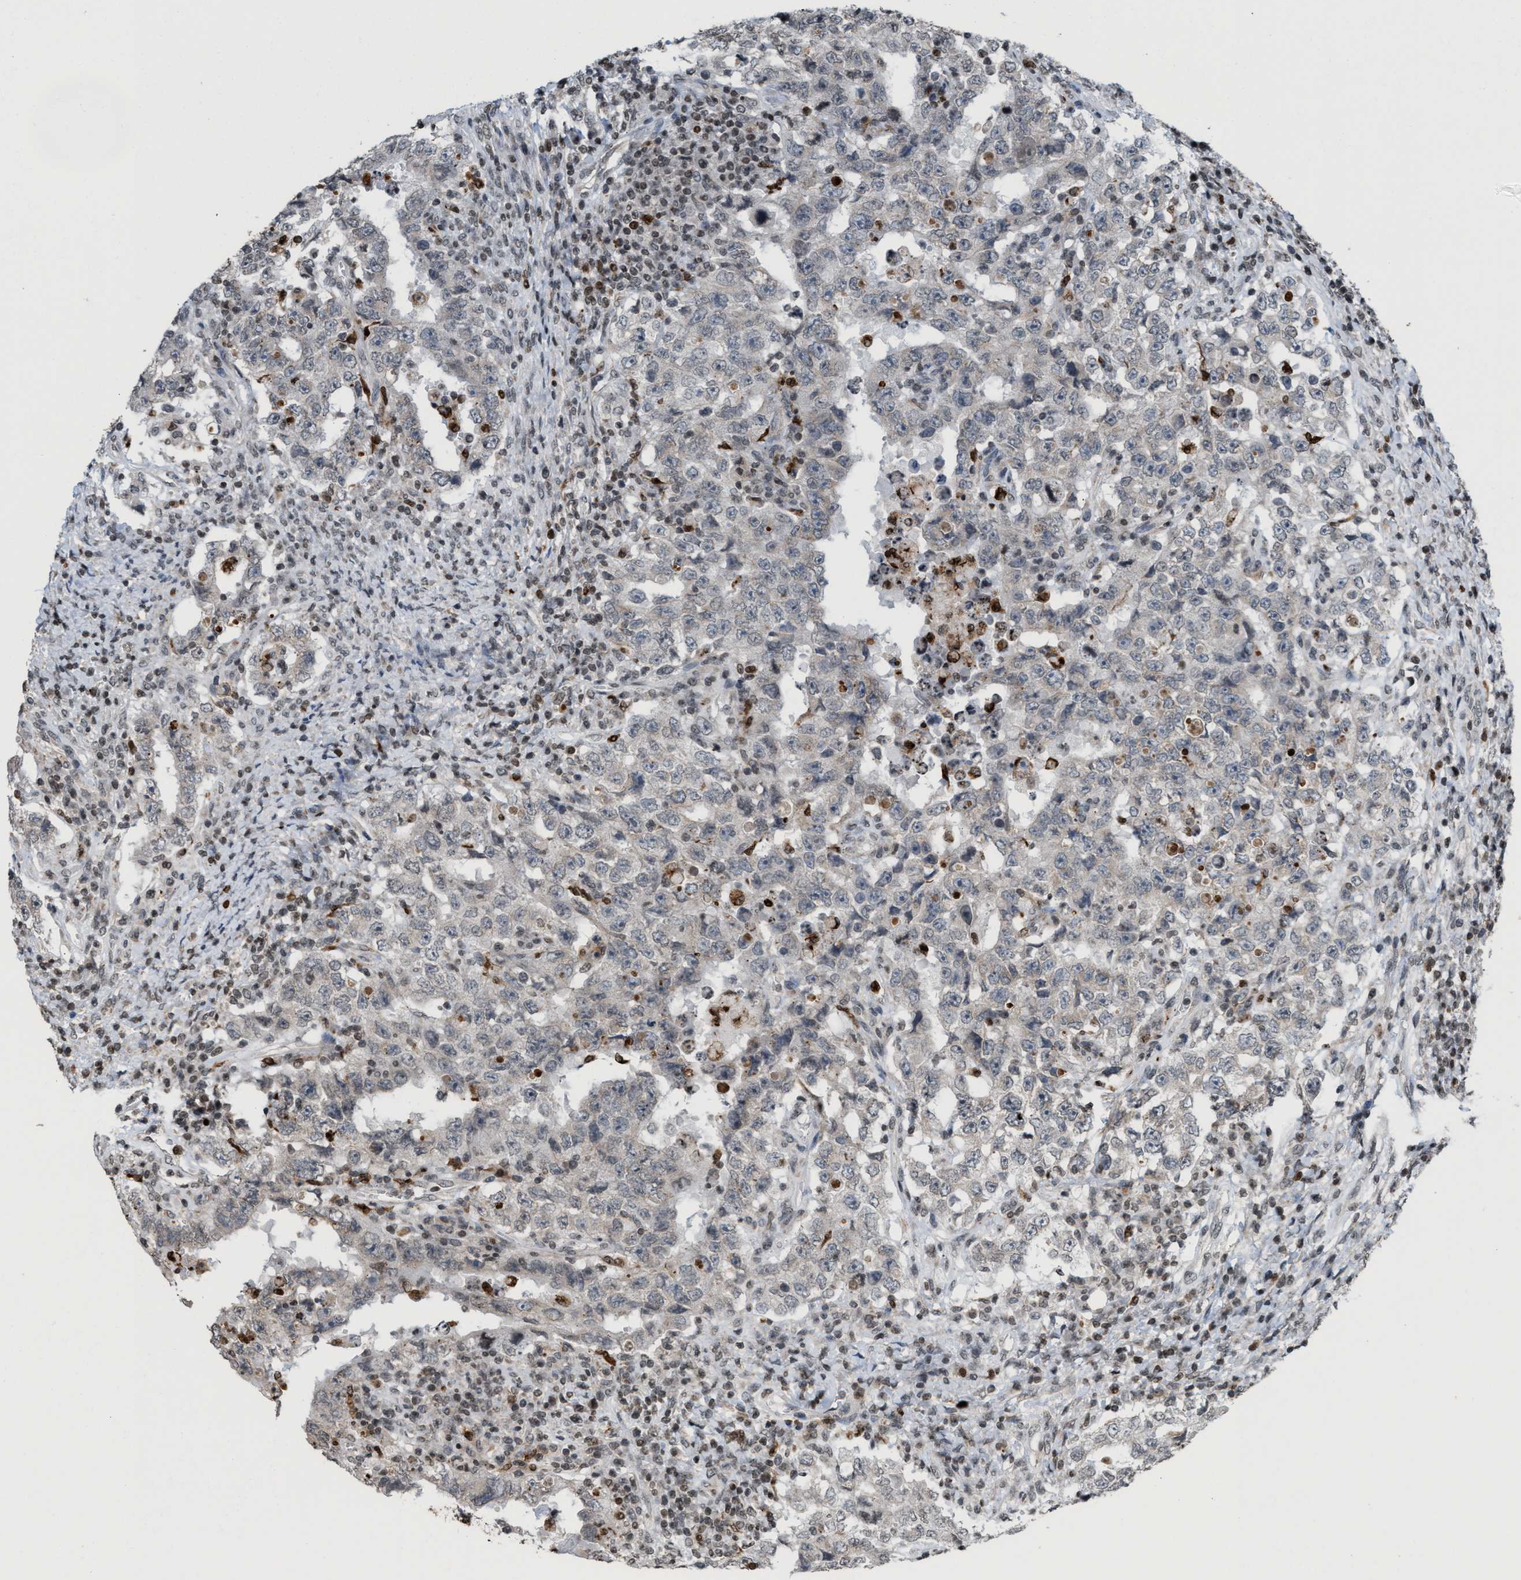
{"staining": {"intensity": "negative", "quantity": "none", "location": "none"}, "tissue": "testis cancer", "cell_type": "Tumor cells", "image_type": "cancer", "snomed": [{"axis": "morphology", "description": "Carcinoma, Embryonal, NOS"}, {"axis": "topography", "description": "Testis"}], "caption": "Immunohistochemical staining of human testis cancer (embryonal carcinoma) reveals no significant positivity in tumor cells.", "gene": "PRUNE2", "patient": {"sex": "male", "age": 26}}